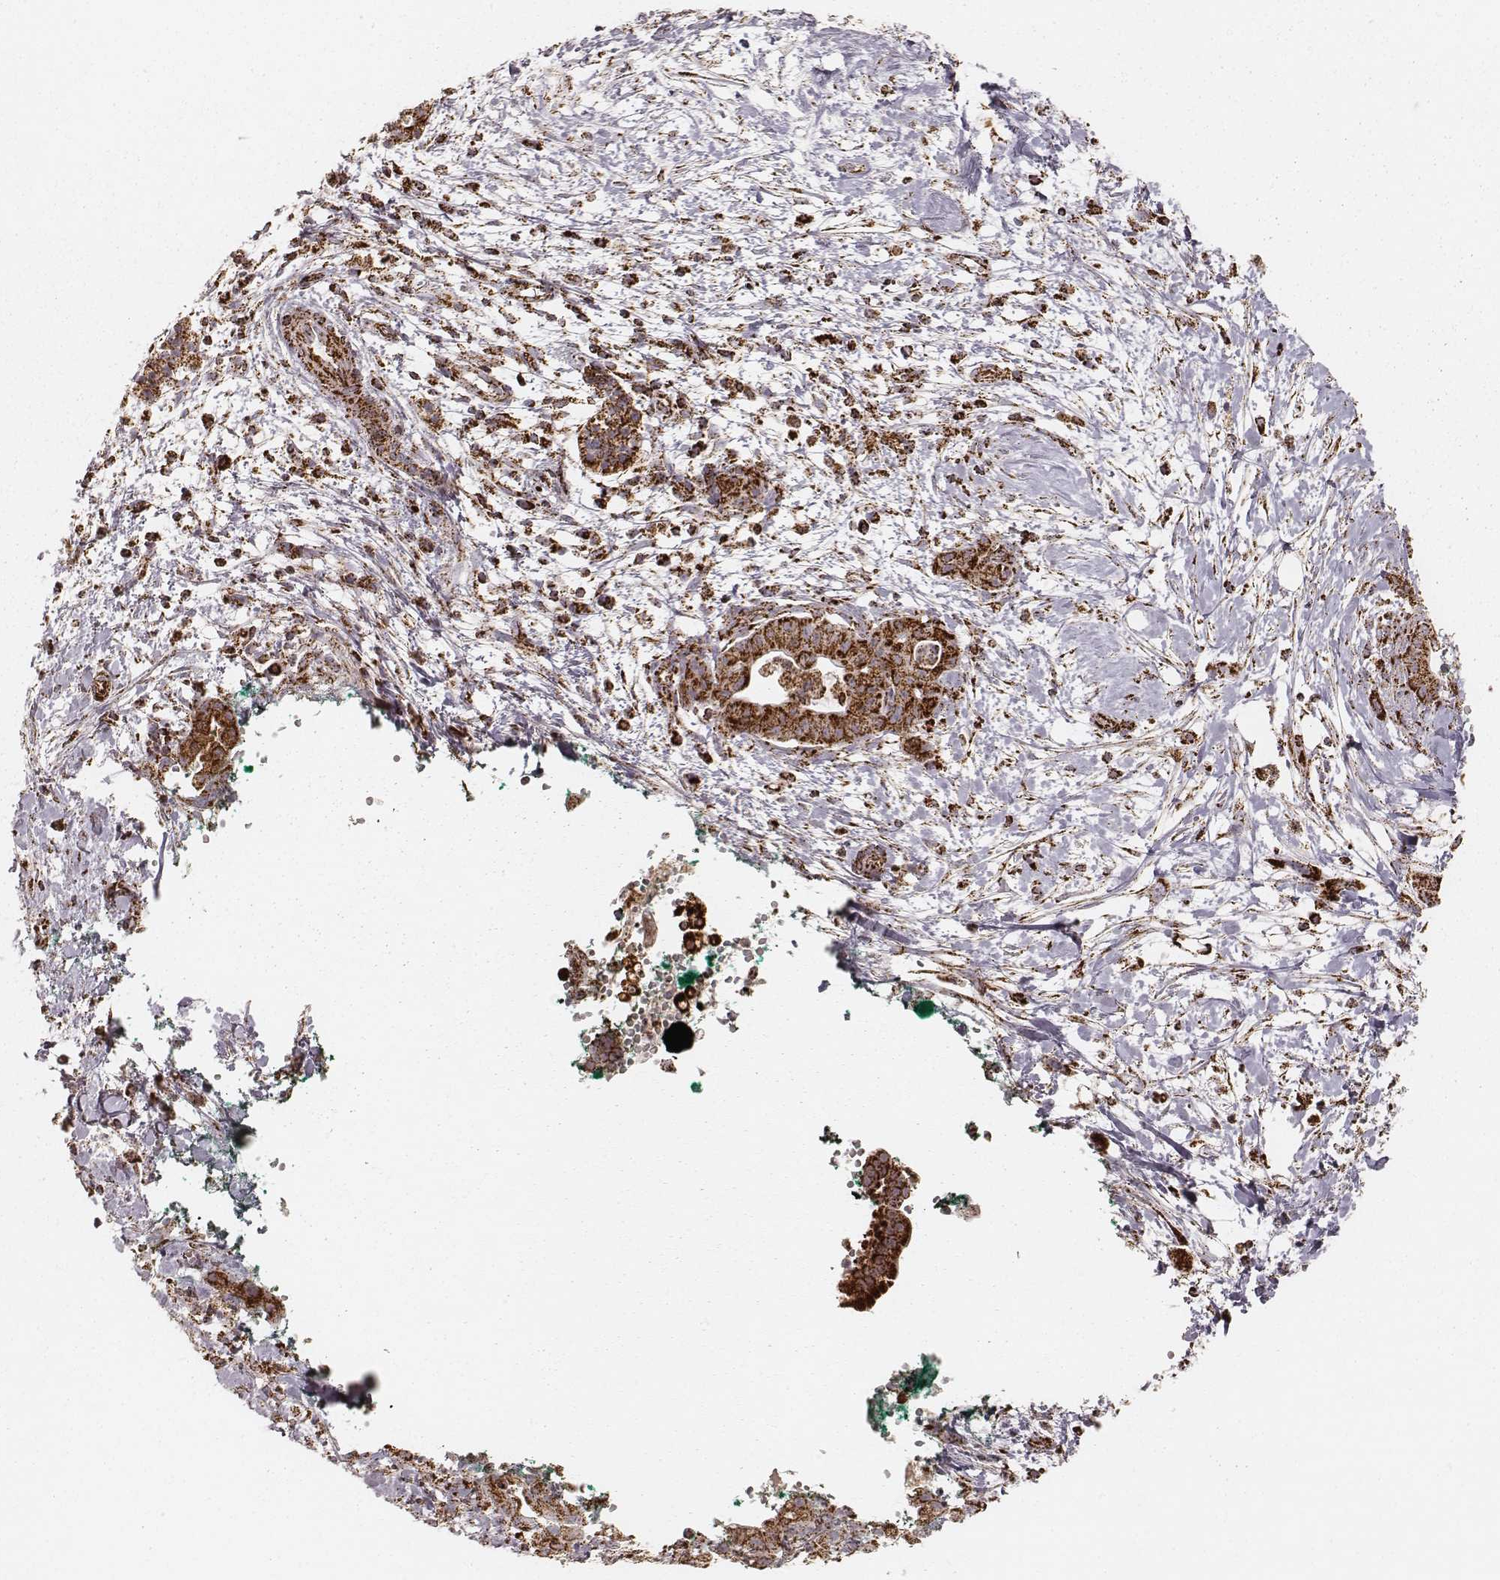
{"staining": {"intensity": "strong", "quantity": ">75%", "location": "cytoplasmic/membranous"}, "tissue": "pancreatic cancer", "cell_type": "Tumor cells", "image_type": "cancer", "snomed": [{"axis": "morphology", "description": "Normal tissue, NOS"}, {"axis": "morphology", "description": "Adenocarcinoma, NOS"}, {"axis": "topography", "description": "Lymph node"}, {"axis": "topography", "description": "Pancreas"}], "caption": "A brown stain highlights strong cytoplasmic/membranous positivity of a protein in adenocarcinoma (pancreatic) tumor cells.", "gene": "CS", "patient": {"sex": "female", "age": 58}}